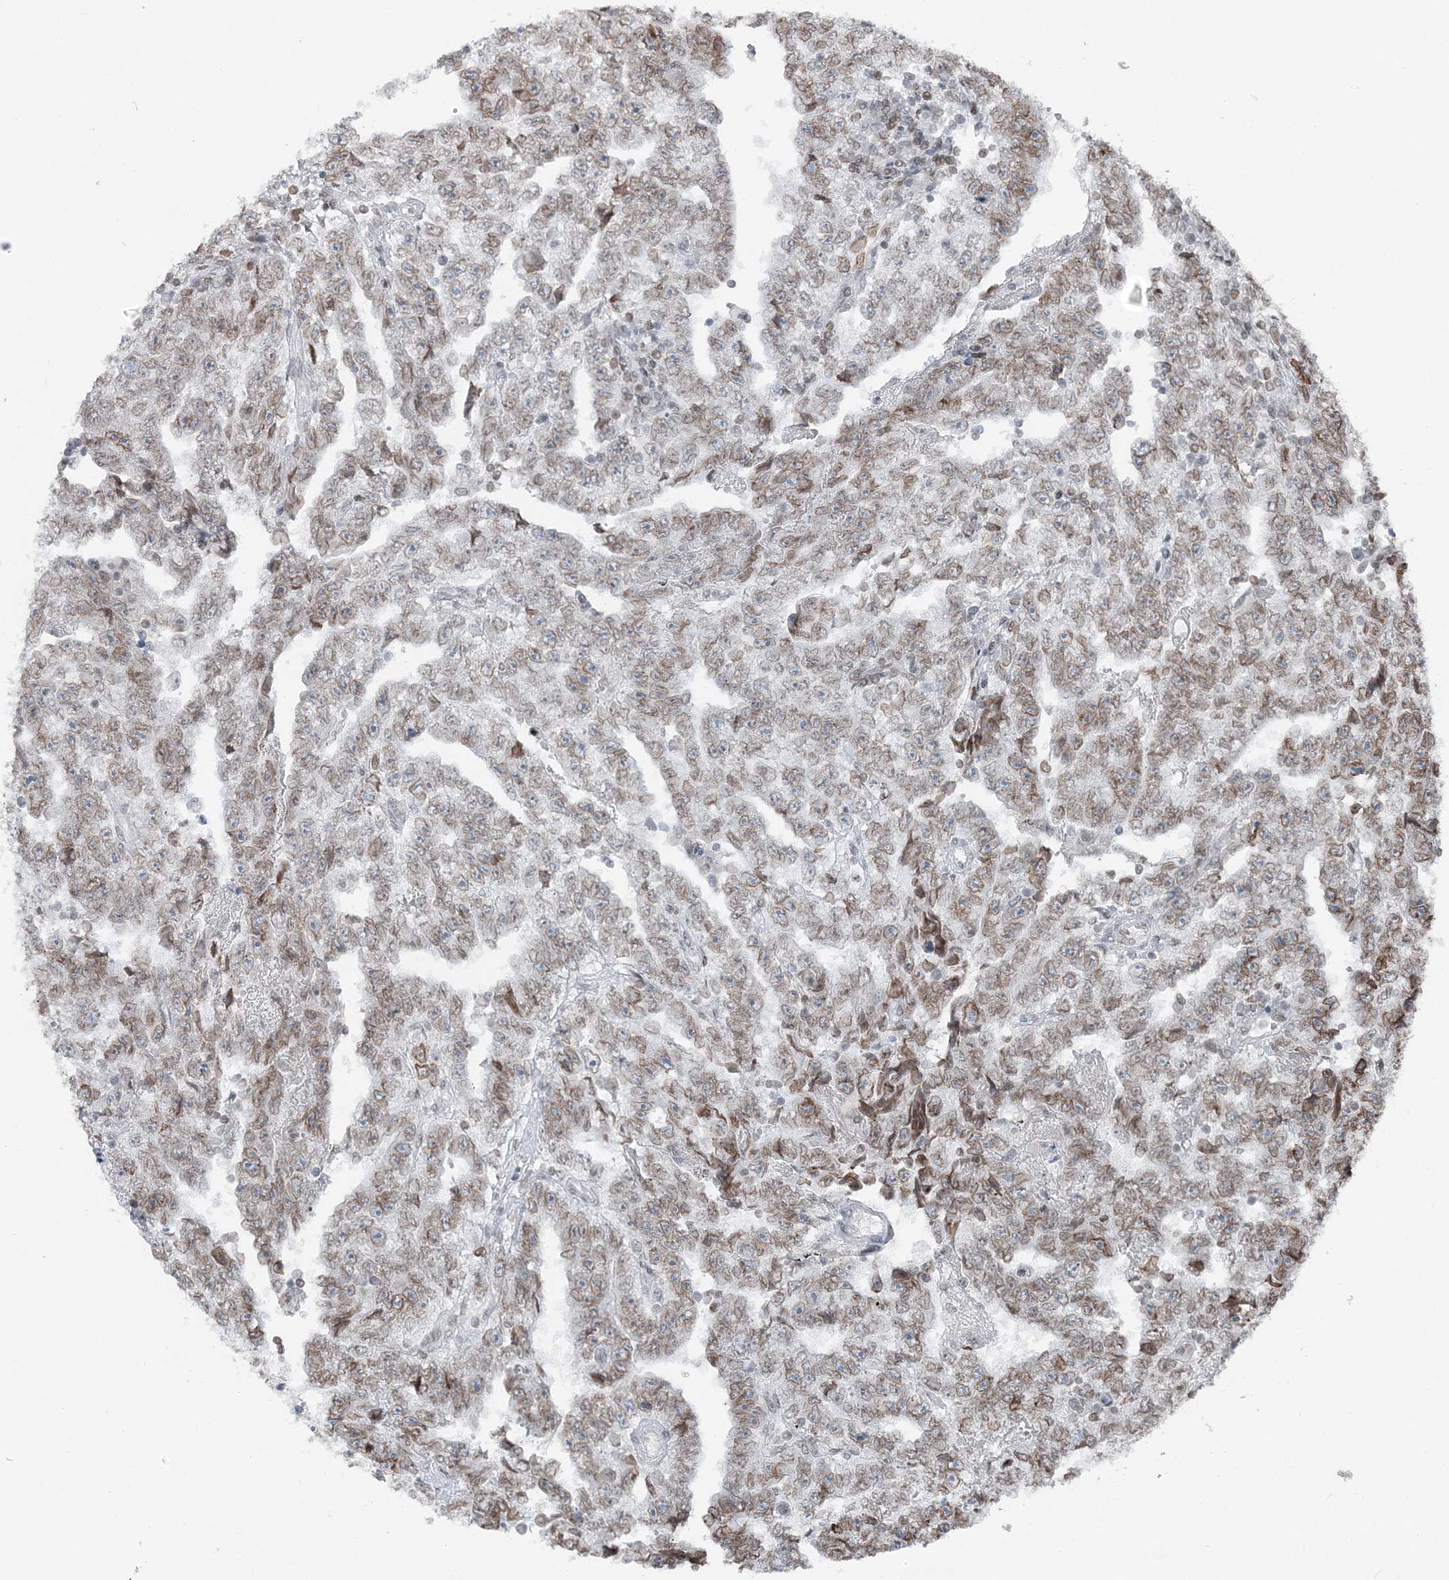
{"staining": {"intensity": "weak", "quantity": "25%-75%", "location": "cytoplasmic/membranous,nuclear"}, "tissue": "testis cancer", "cell_type": "Tumor cells", "image_type": "cancer", "snomed": [{"axis": "morphology", "description": "Carcinoma, Embryonal, NOS"}, {"axis": "topography", "description": "Testis"}], "caption": "Embryonal carcinoma (testis) stained with a protein marker exhibits weak staining in tumor cells.", "gene": "GJD4", "patient": {"sex": "male", "age": 25}}